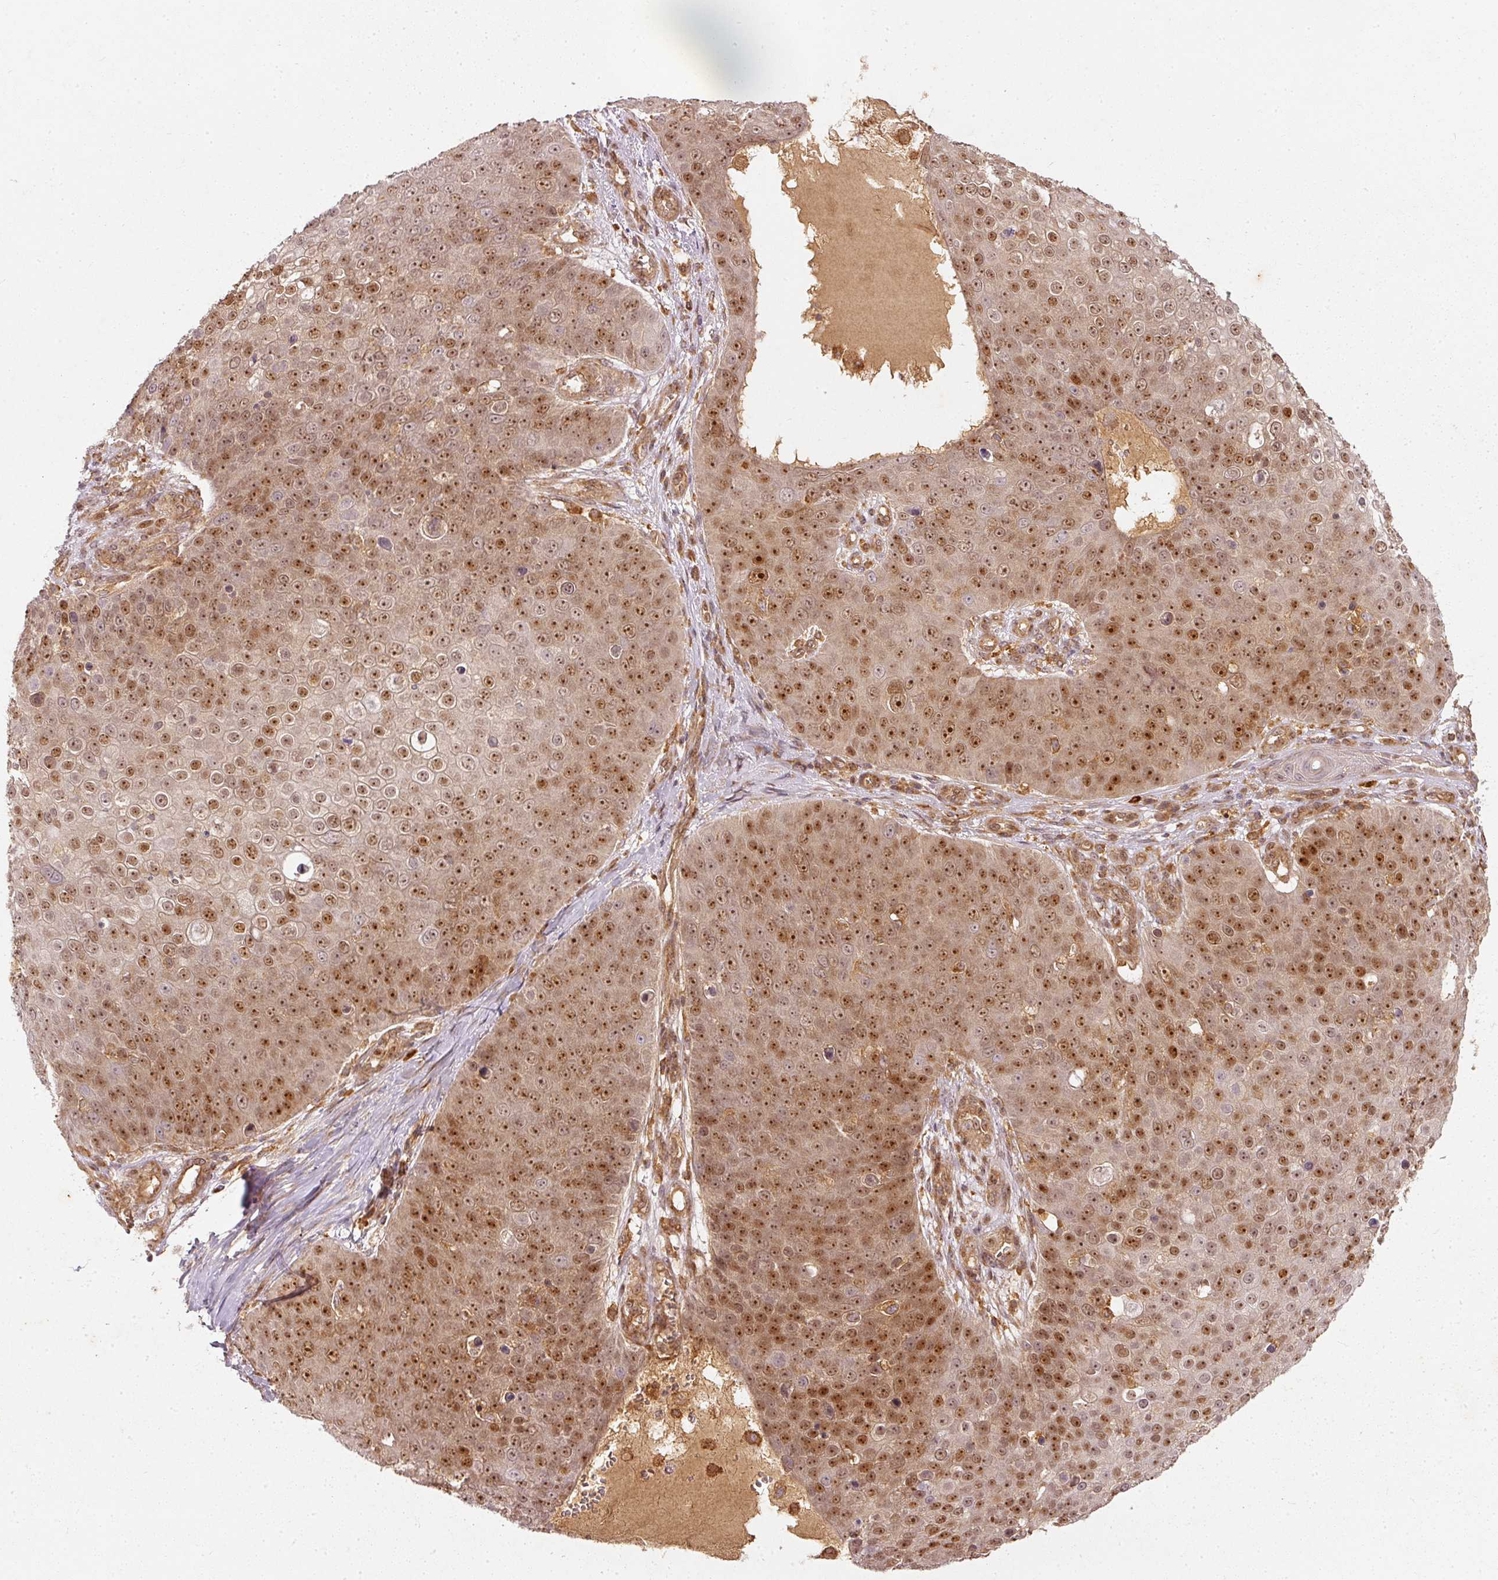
{"staining": {"intensity": "moderate", "quantity": ">75%", "location": "nuclear"}, "tissue": "skin cancer", "cell_type": "Tumor cells", "image_type": "cancer", "snomed": [{"axis": "morphology", "description": "Squamous cell carcinoma, NOS"}, {"axis": "topography", "description": "Skin"}], "caption": "Immunohistochemistry (IHC) of human skin squamous cell carcinoma exhibits medium levels of moderate nuclear expression in about >75% of tumor cells.", "gene": "ZNF580", "patient": {"sex": "male", "age": 71}}